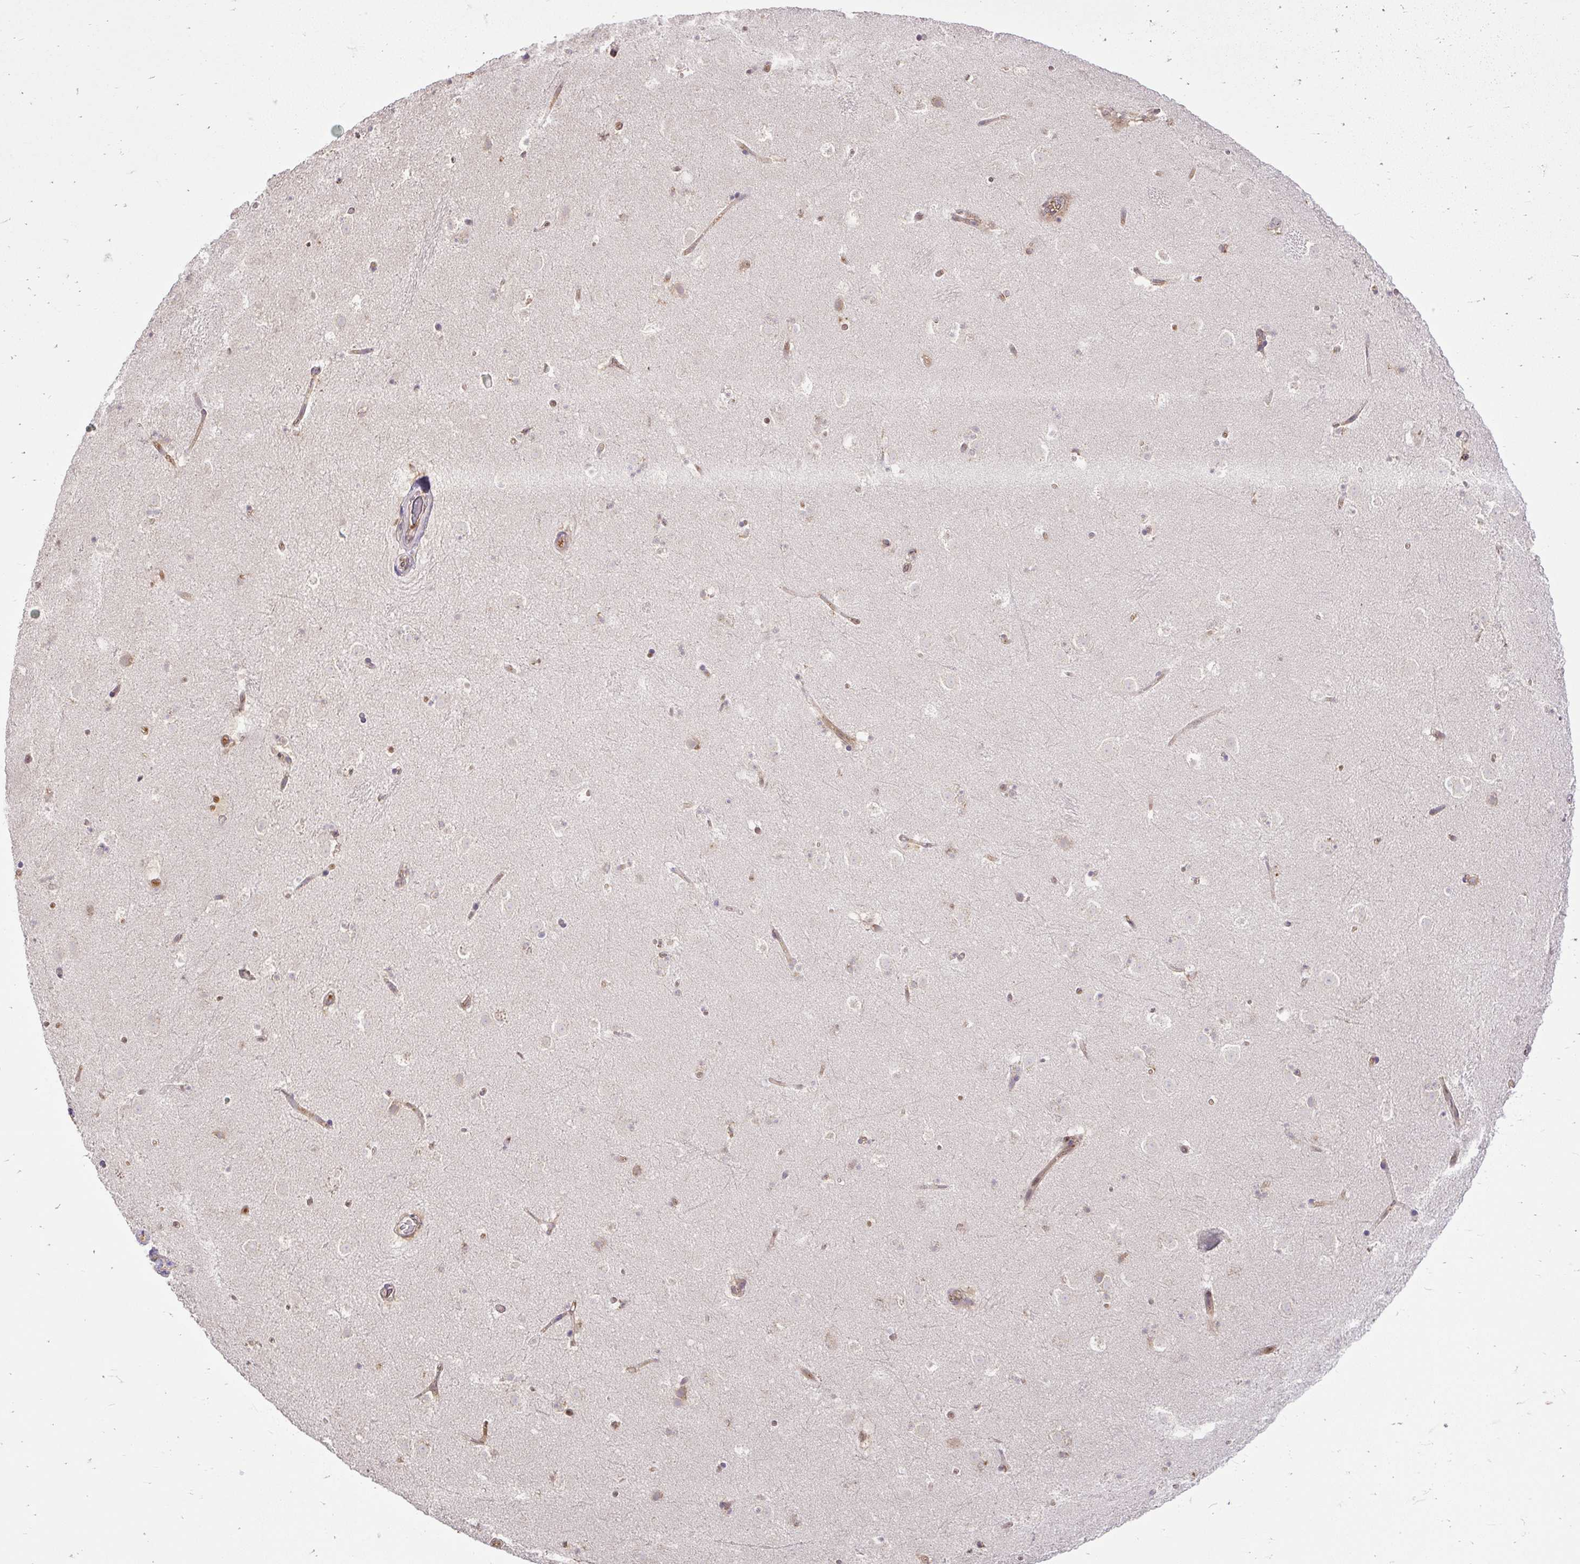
{"staining": {"intensity": "negative", "quantity": "none", "location": "none"}, "tissue": "caudate", "cell_type": "Glial cells", "image_type": "normal", "snomed": [{"axis": "morphology", "description": "Normal tissue, NOS"}, {"axis": "topography", "description": "Lateral ventricle wall"}], "caption": "Micrograph shows no protein positivity in glial cells of normal caudate.", "gene": "SMC4", "patient": {"sex": "male", "age": 37}}